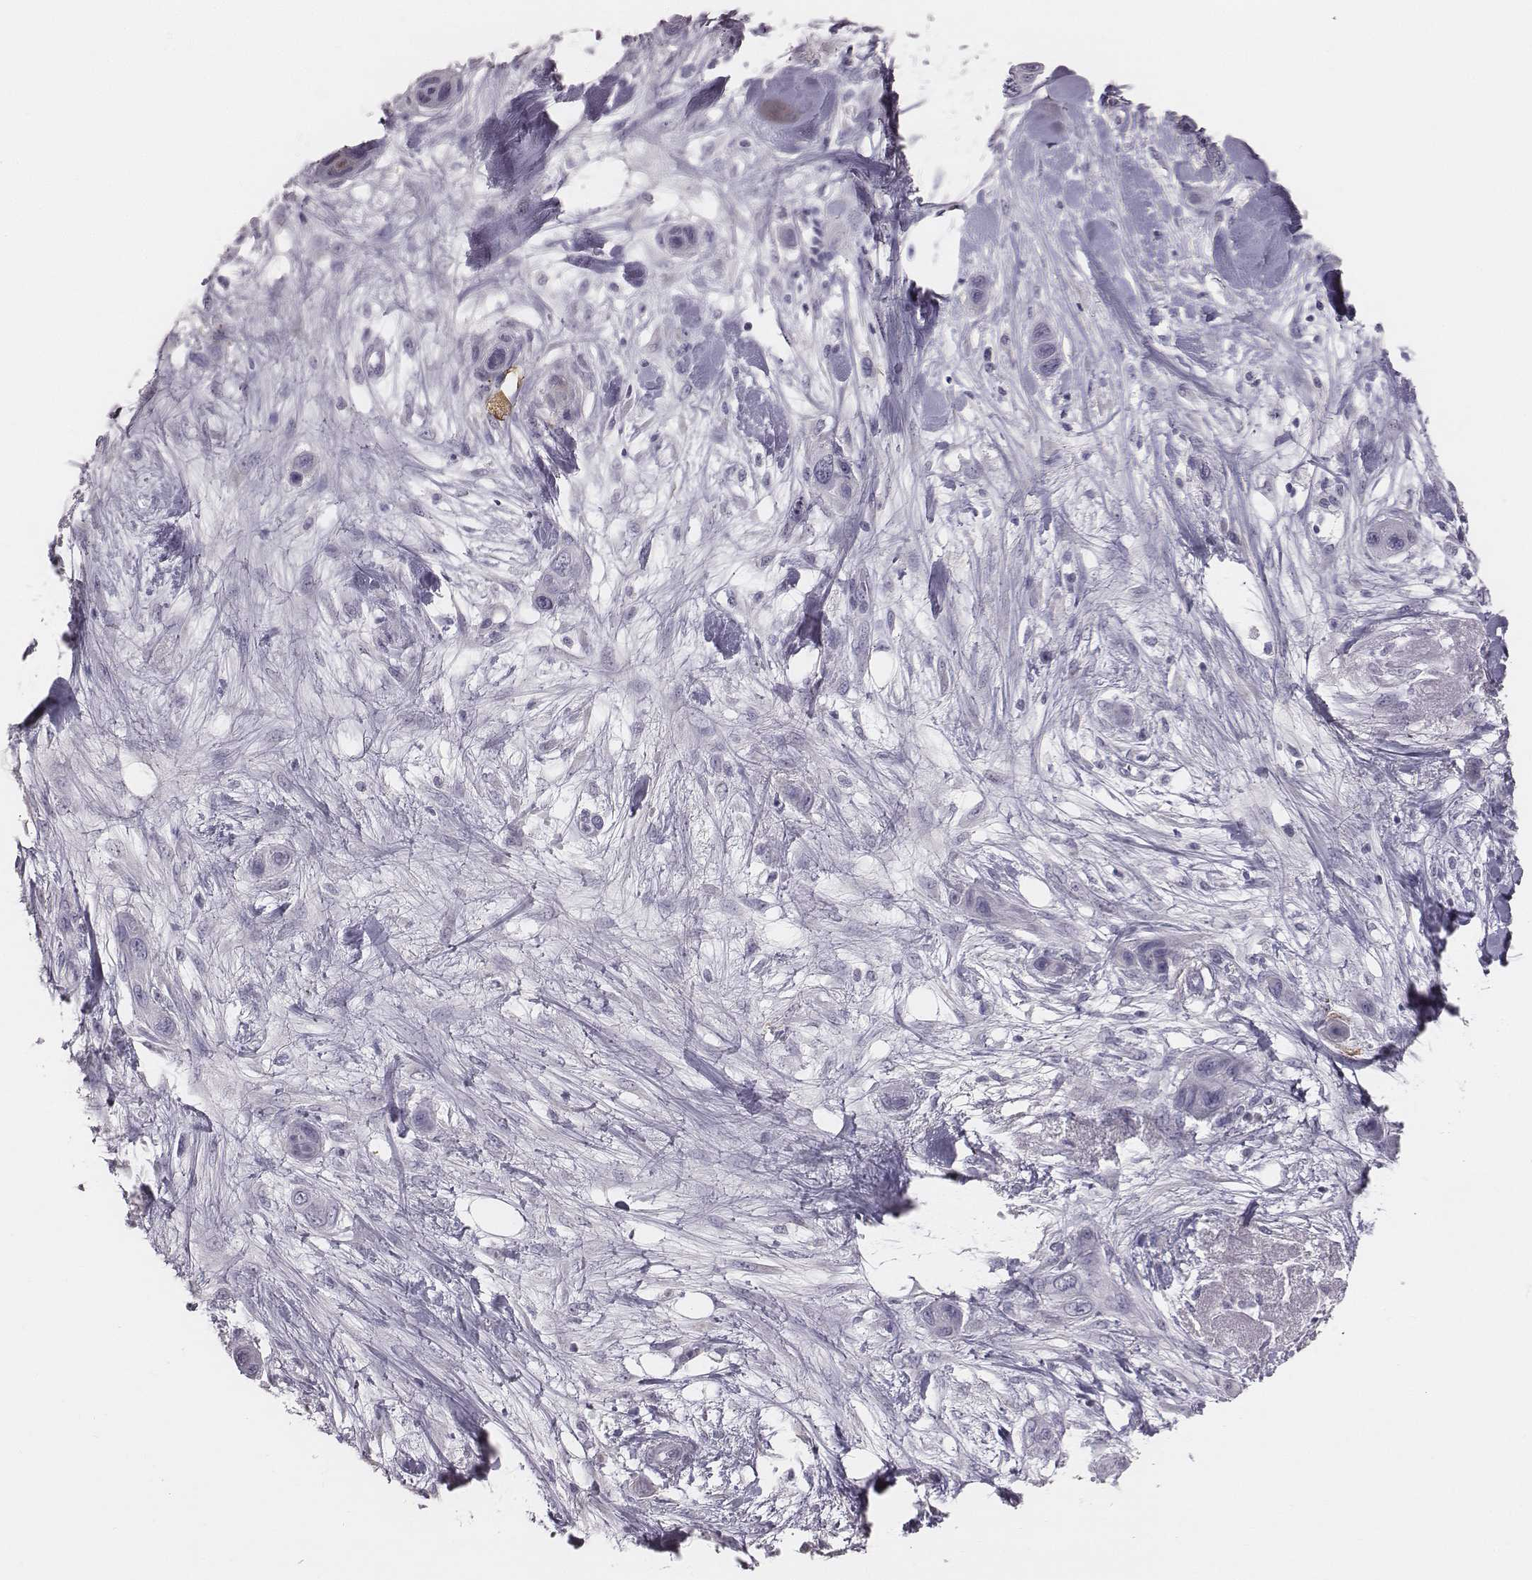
{"staining": {"intensity": "negative", "quantity": "none", "location": "none"}, "tissue": "skin cancer", "cell_type": "Tumor cells", "image_type": "cancer", "snomed": [{"axis": "morphology", "description": "Squamous cell carcinoma, NOS"}, {"axis": "topography", "description": "Skin"}], "caption": "The photomicrograph demonstrates no staining of tumor cells in skin squamous cell carcinoma.", "gene": "C6orf58", "patient": {"sex": "male", "age": 79}}